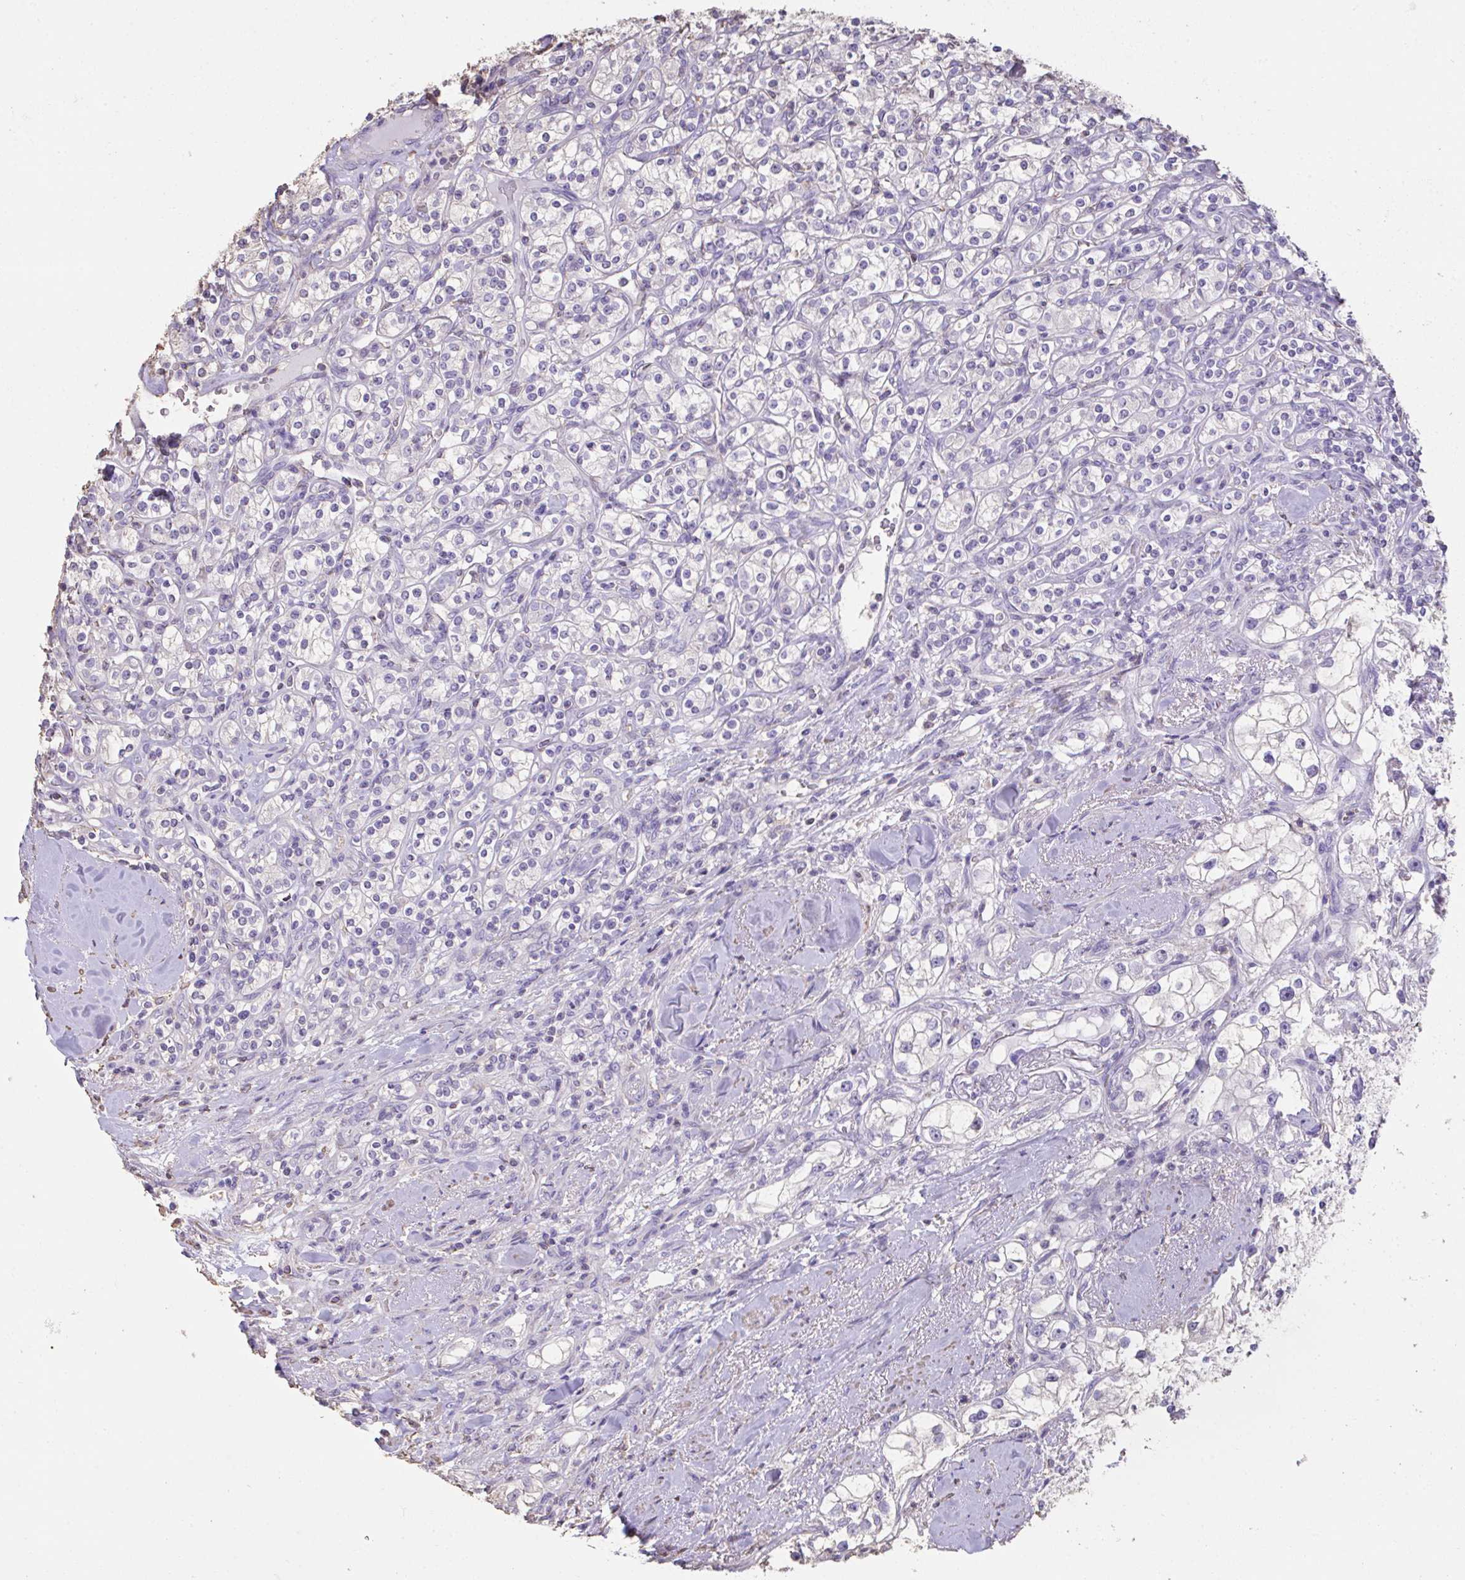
{"staining": {"intensity": "negative", "quantity": "none", "location": "none"}, "tissue": "renal cancer", "cell_type": "Tumor cells", "image_type": "cancer", "snomed": [{"axis": "morphology", "description": "Adenocarcinoma, NOS"}, {"axis": "topography", "description": "Kidney"}], "caption": "This is an IHC image of human renal cancer. There is no expression in tumor cells.", "gene": "IL23R", "patient": {"sex": "male", "age": 77}}